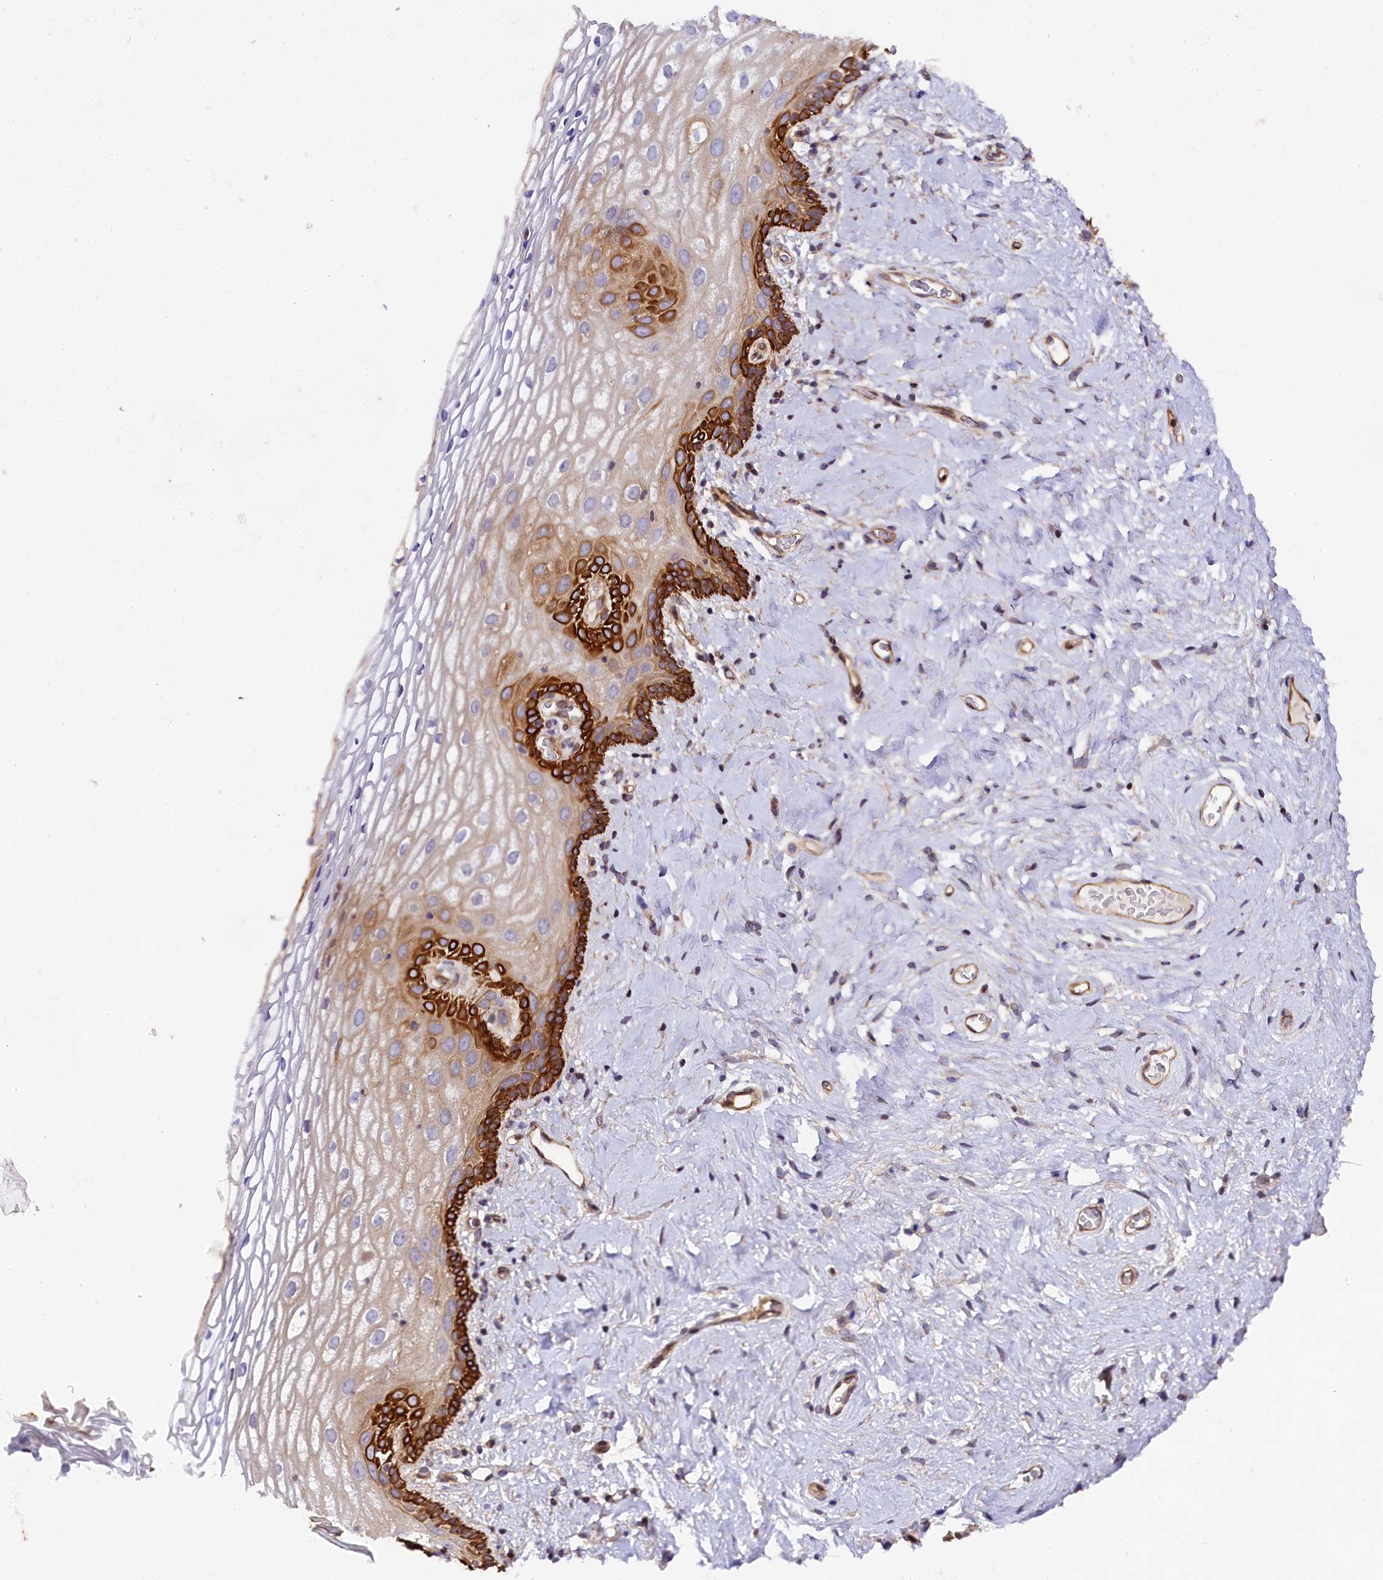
{"staining": {"intensity": "strong", "quantity": "25%-75%", "location": "cytoplasmic/membranous"}, "tissue": "vagina", "cell_type": "Squamous epithelial cells", "image_type": "normal", "snomed": [{"axis": "morphology", "description": "Normal tissue, NOS"}, {"axis": "morphology", "description": "Adenocarcinoma, NOS"}, {"axis": "topography", "description": "Rectum"}, {"axis": "topography", "description": "Vagina"}], "caption": "A brown stain shows strong cytoplasmic/membranous positivity of a protein in squamous epithelial cells of benign human vagina.", "gene": "SP4", "patient": {"sex": "female", "age": 71}}